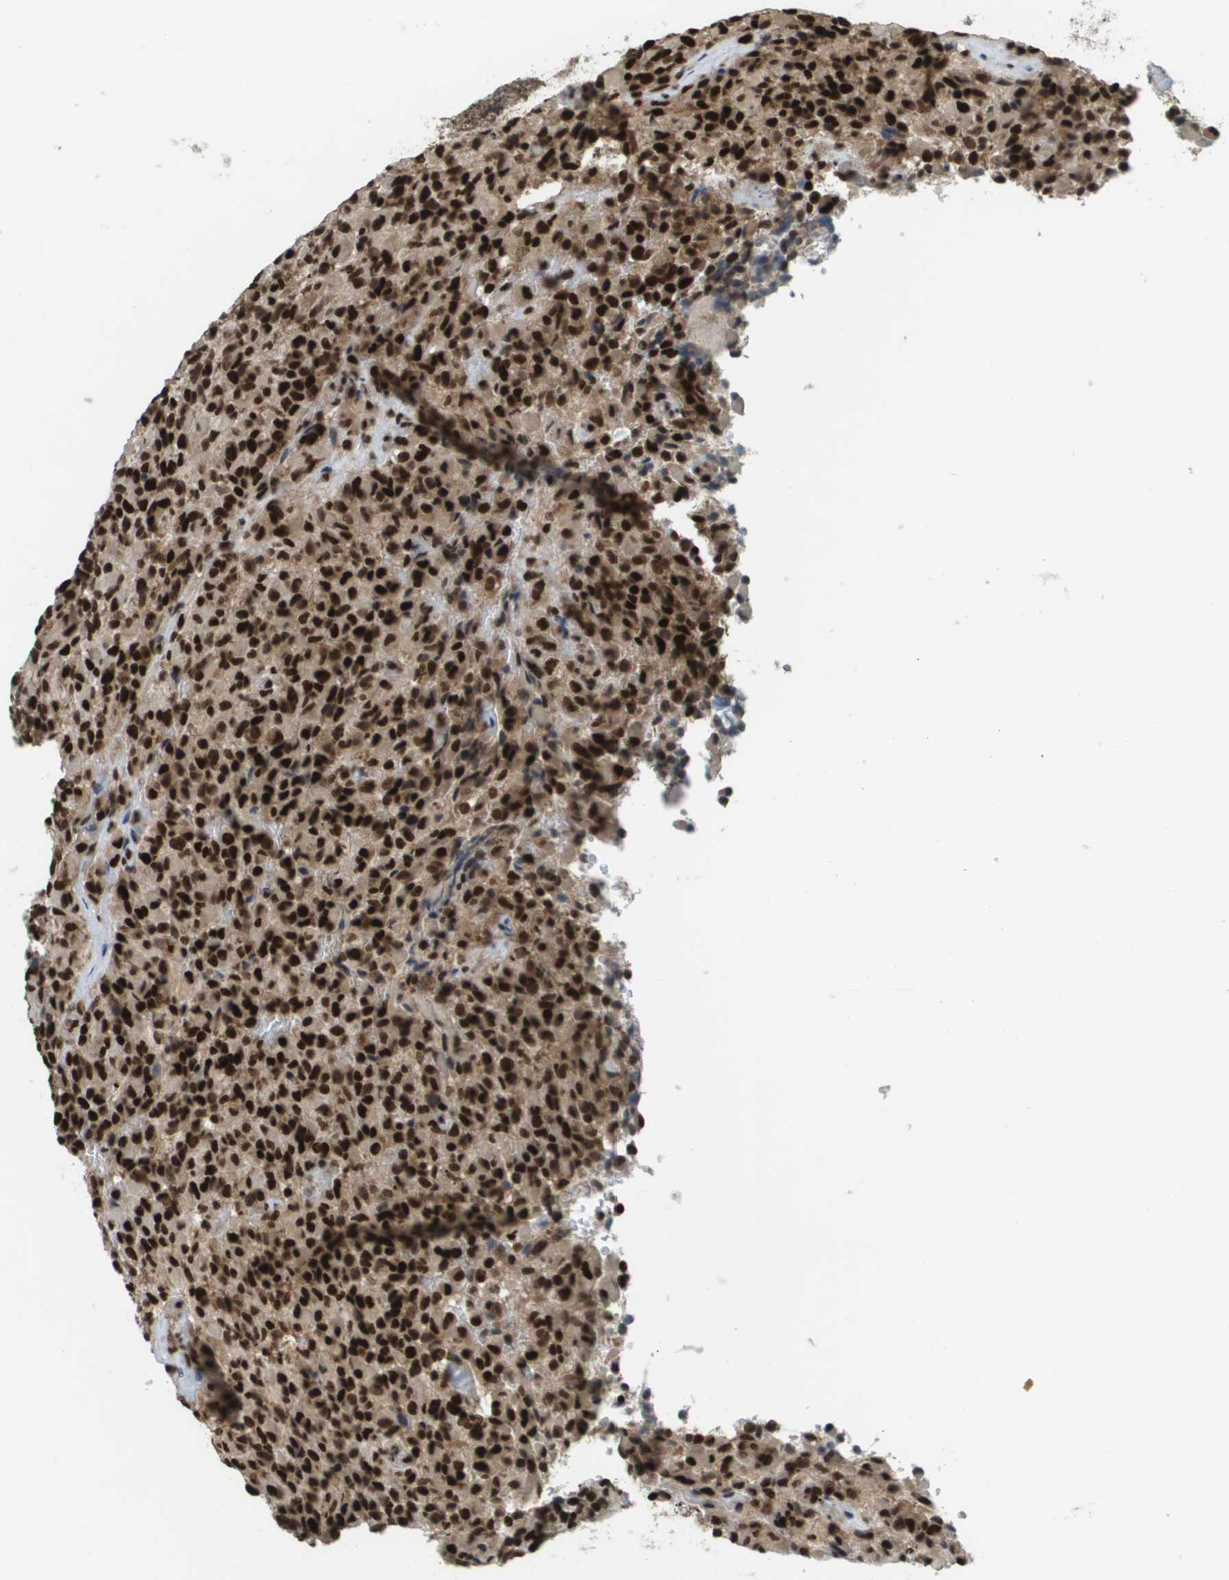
{"staining": {"intensity": "strong", "quantity": ">75%", "location": "cytoplasmic/membranous,nuclear"}, "tissue": "glioma", "cell_type": "Tumor cells", "image_type": "cancer", "snomed": [{"axis": "morphology", "description": "Glioma, malignant, High grade"}, {"axis": "topography", "description": "Brain"}], "caption": "Glioma stained with a protein marker demonstrates strong staining in tumor cells.", "gene": "PRCC", "patient": {"sex": "male", "age": 71}}